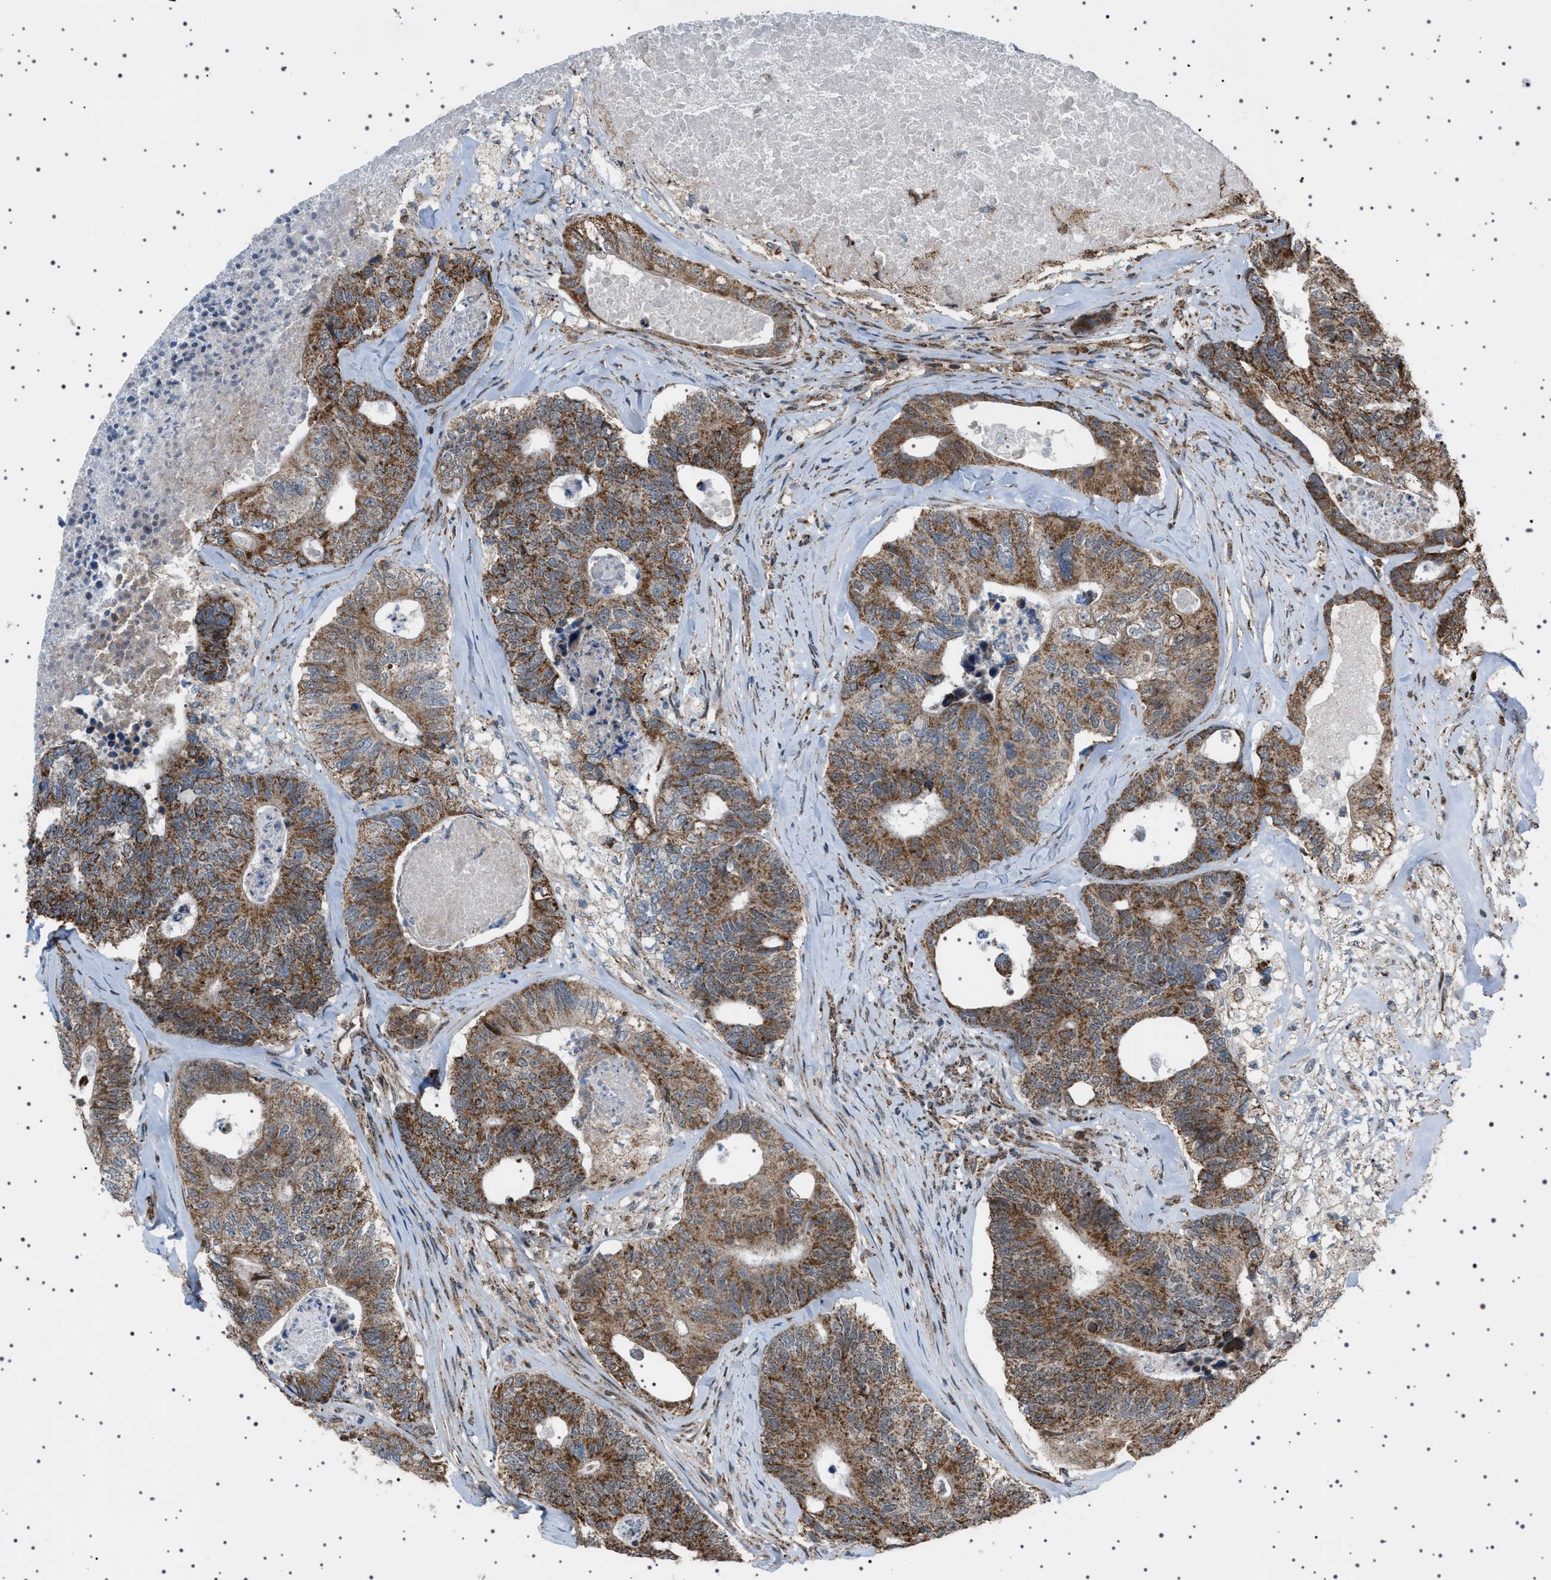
{"staining": {"intensity": "moderate", "quantity": ">75%", "location": "cytoplasmic/membranous"}, "tissue": "colorectal cancer", "cell_type": "Tumor cells", "image_type": "cancer", "snomed": [{"axis": "morphology", "description": "Adenocarcinoma, NOS"}, {"axis": "topography", "description": "Colon"}], "caption": "IHC staining of colorectal cancer, which reveals medium levels of moderate cytoplasmic/membranous expression in about >75% of tumor cells indicating moderate cytoplasmic/membranous protein staining. The staining was performed using DAB (3,3'-diaminobenzidine) (brown) for protein detection and nuclei were counterstained in hematoxylin (blue).", "gene": "MELK", "patient": {"sex": "female", "age": 67}}